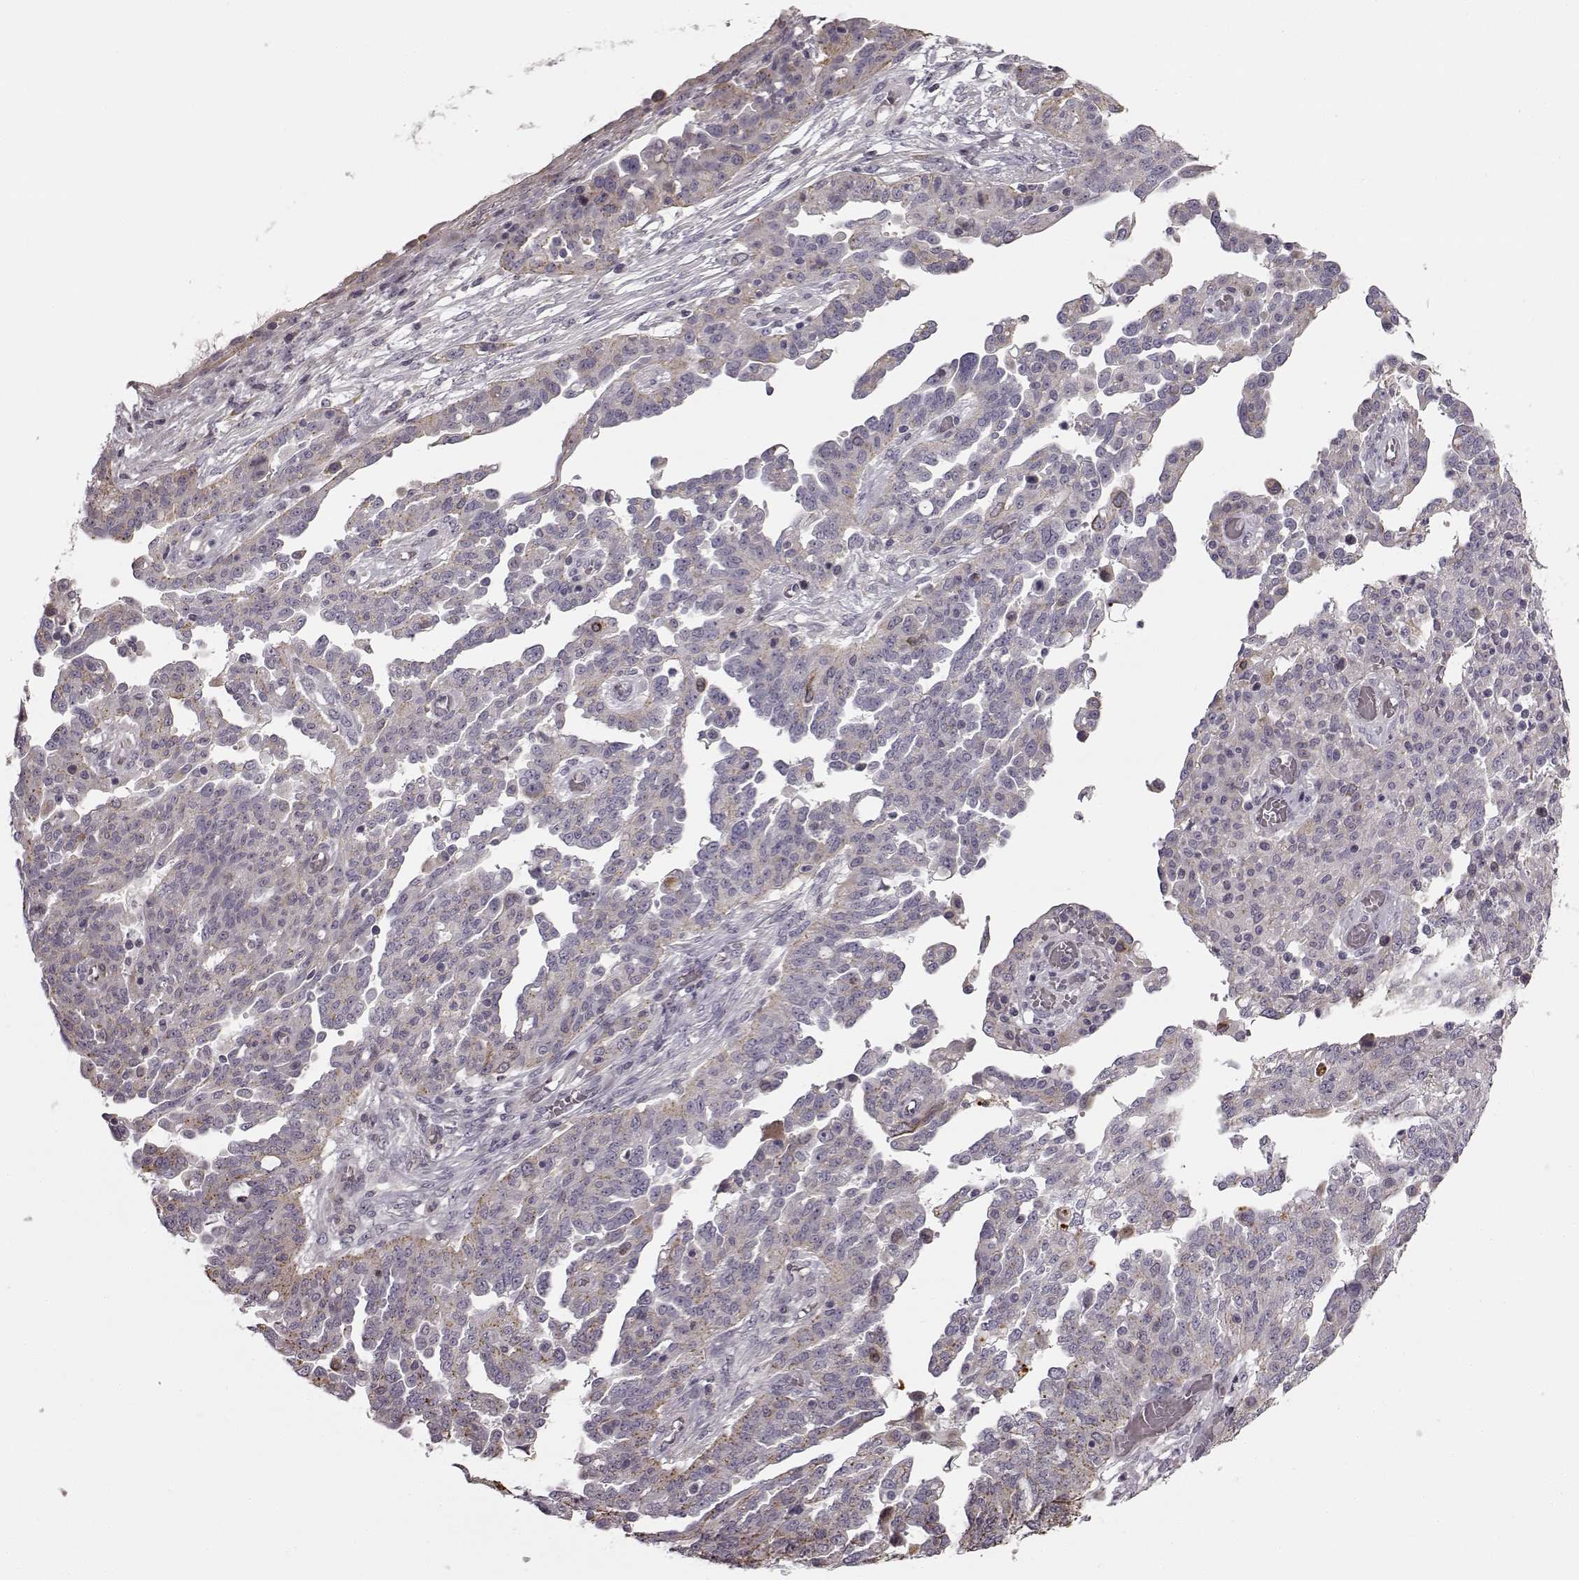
{"staining": {"intensity": "weak", "quantity": "25%-75%", "location": "cytoplasmic/membranous"}, "tissue": "ovarian cancer", "cell_type": "Tumor cells", "image_type": "cancer", "snomed": [{"axis": "morphology", "description": "Cystadenocarcinoma, serous, NOS"}, {"axis": "topography", "description": "Ovary"}], "caption": "Protein analysis of ovarian serous cystadenocarcinoma tissue exhibits weak cytoplasmic/membranous positivity in approximately 25%-75% of tumor cells.", "gene": "HMMR", "patient": {"sex": "female", "age": 67}}